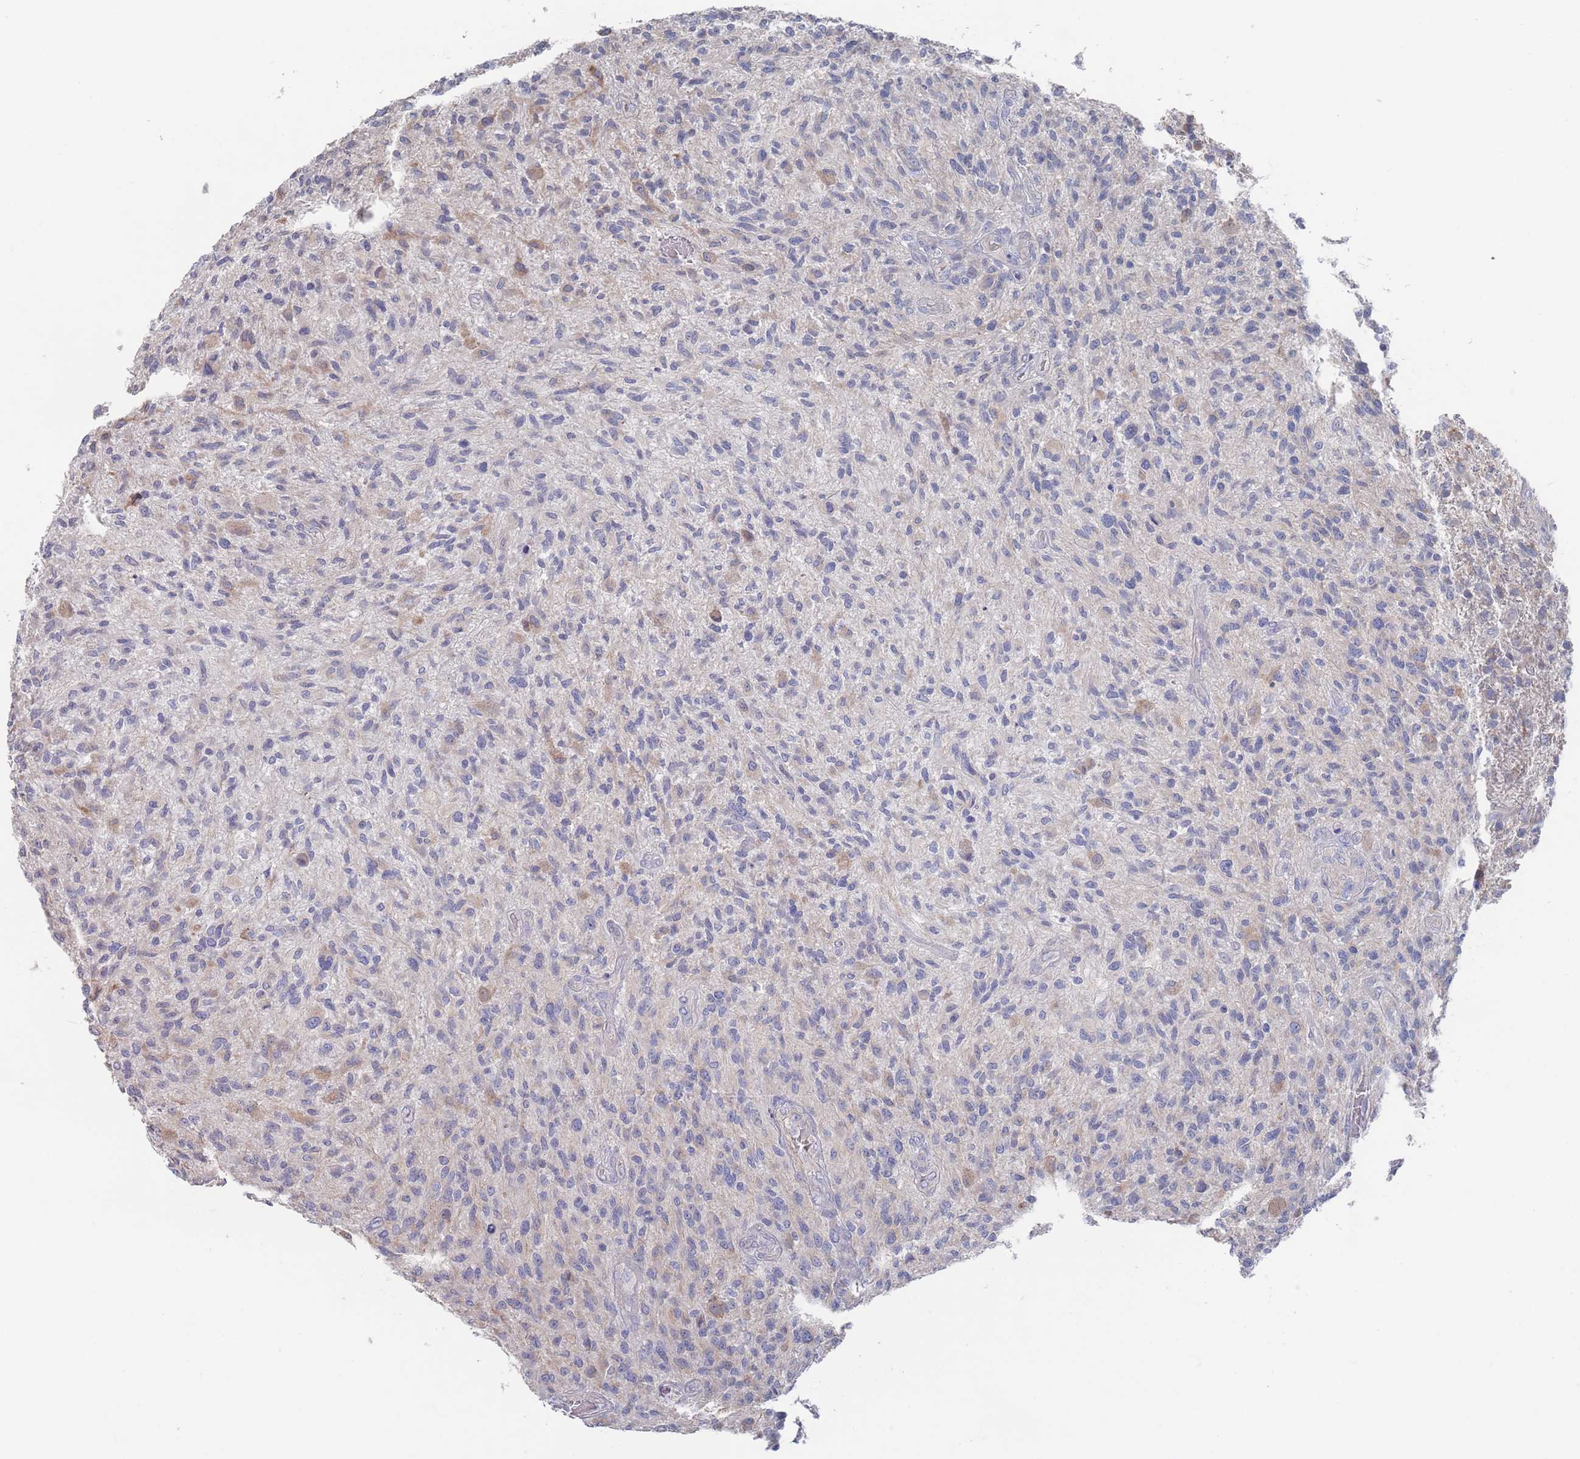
{"staining": {"intensity": "negative", "quantity": "none", "location": "none"}, "tissue": "glioma", "cell_type": "Tumor cells", "image_type": "cancer", "snomed": [{"axis": "morphology", "description": "Glioma, malignant, High grade"}, {"axis": "topography", "description": "Brain"}], "caption": "This is an immunohistochemistry (IHC) histopathology image of human glioma. There is no positivity in tumor cells.", "gene": "TMCO3", "patient": {"sex": "male", "age": 47}}